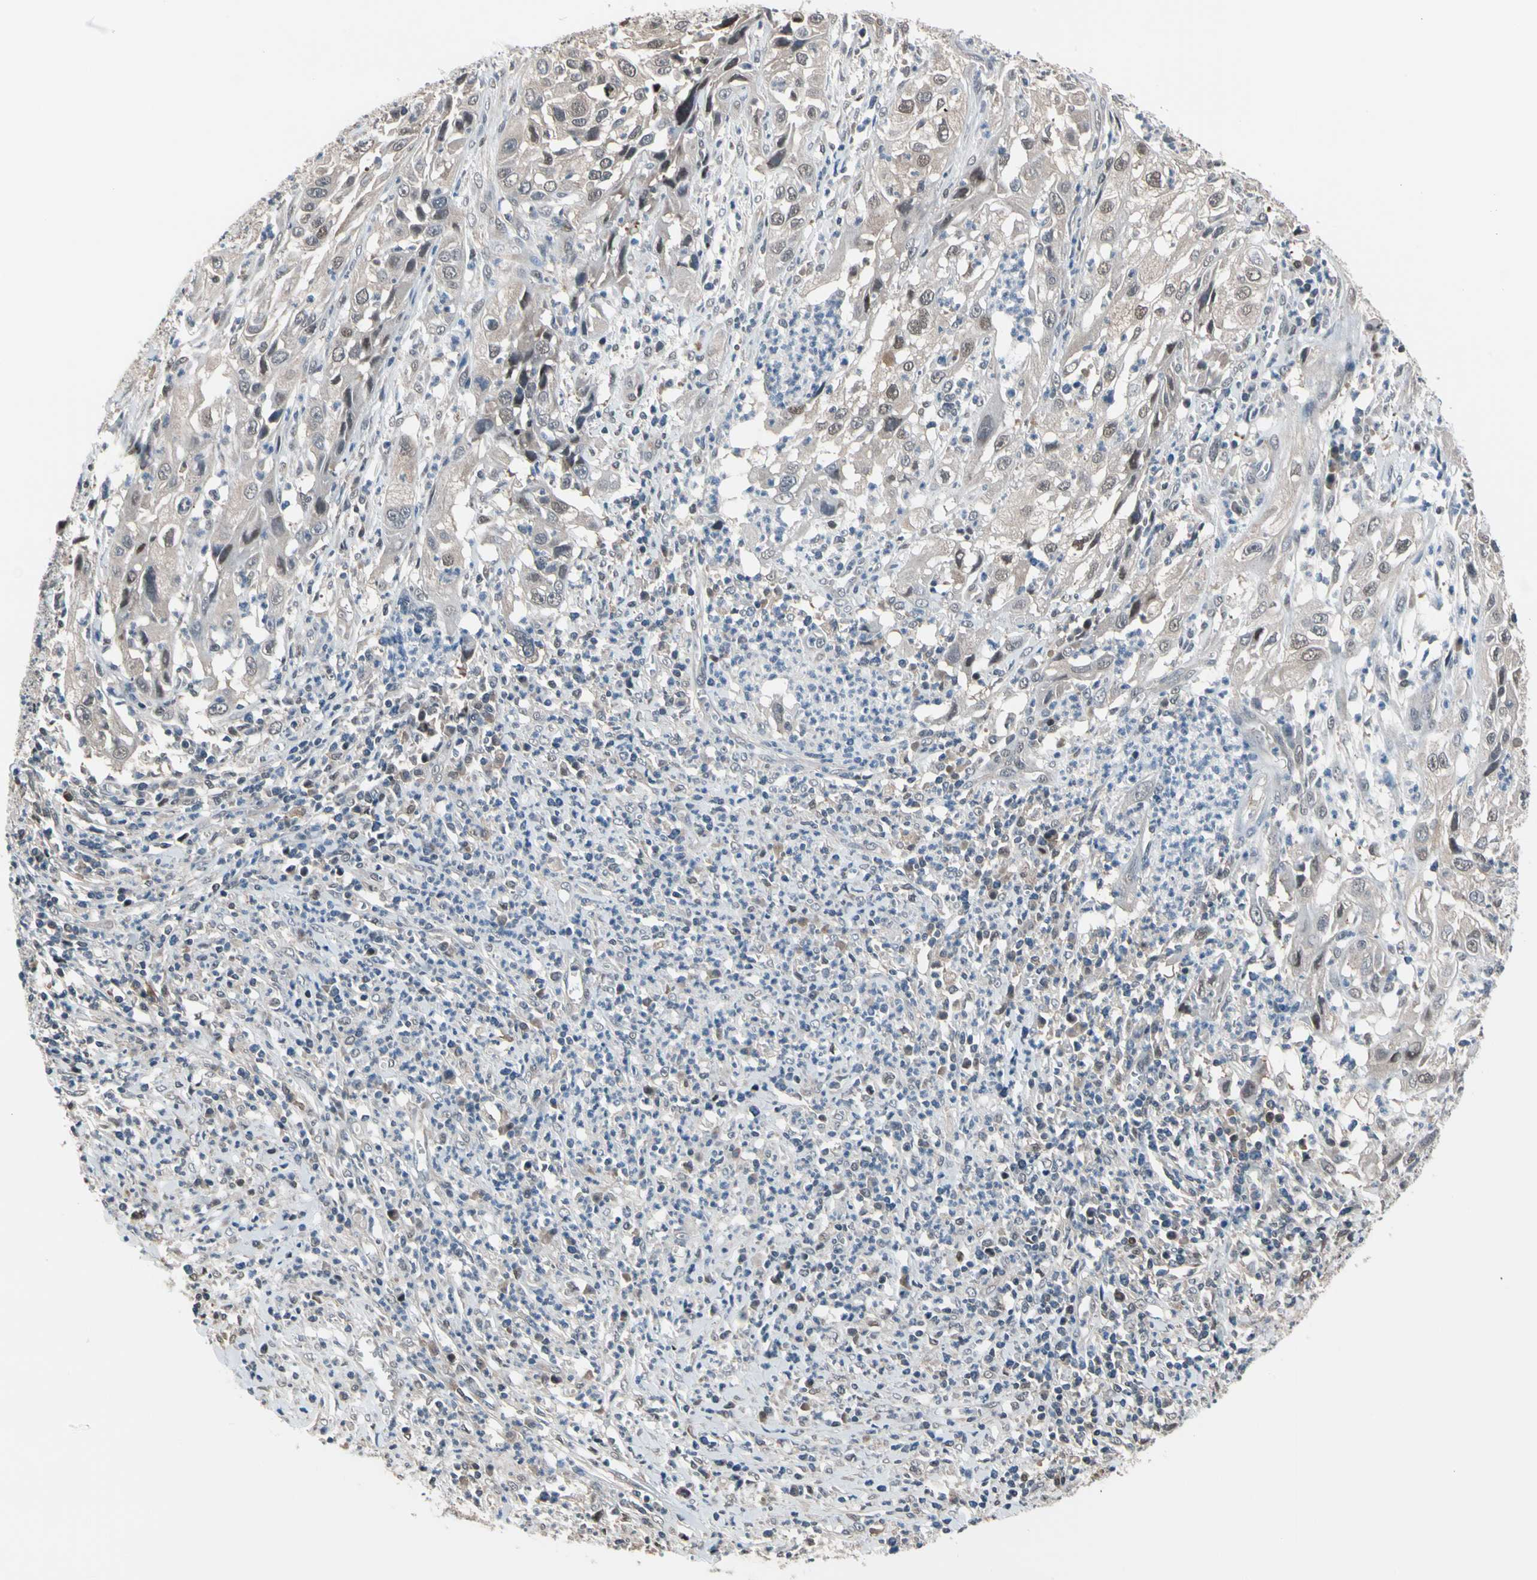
{"staining": {"intensity": "weak", "quantity": ">75%", "location": "cytoplasmic/membranous,nuclear"}, "tissue": "cervical cancer", "cell_type": "Tumor cells", "image_type": "cancer", "snomed": [{"axis": "morphology", "description": "Squamous cell carcinoma, NOS"}, {"axis": "topography", "description": "Cervix"}], "caption": "Immunohistochemistry staining of squamous cell carcinoma (cervical), which reveals low levels of weak cytoplasmic/membranous and nuclear staining in approximately >75% of tumor cells indicating weak cytoplasmic/membranous and nuclear protein expression. The staining was performed using DAB (brown) for protein detection and nuclei were counterstained in hematoxylin (blue).", "gene": "PSMA2", "patient": {"sex": "female", "age": 32}}